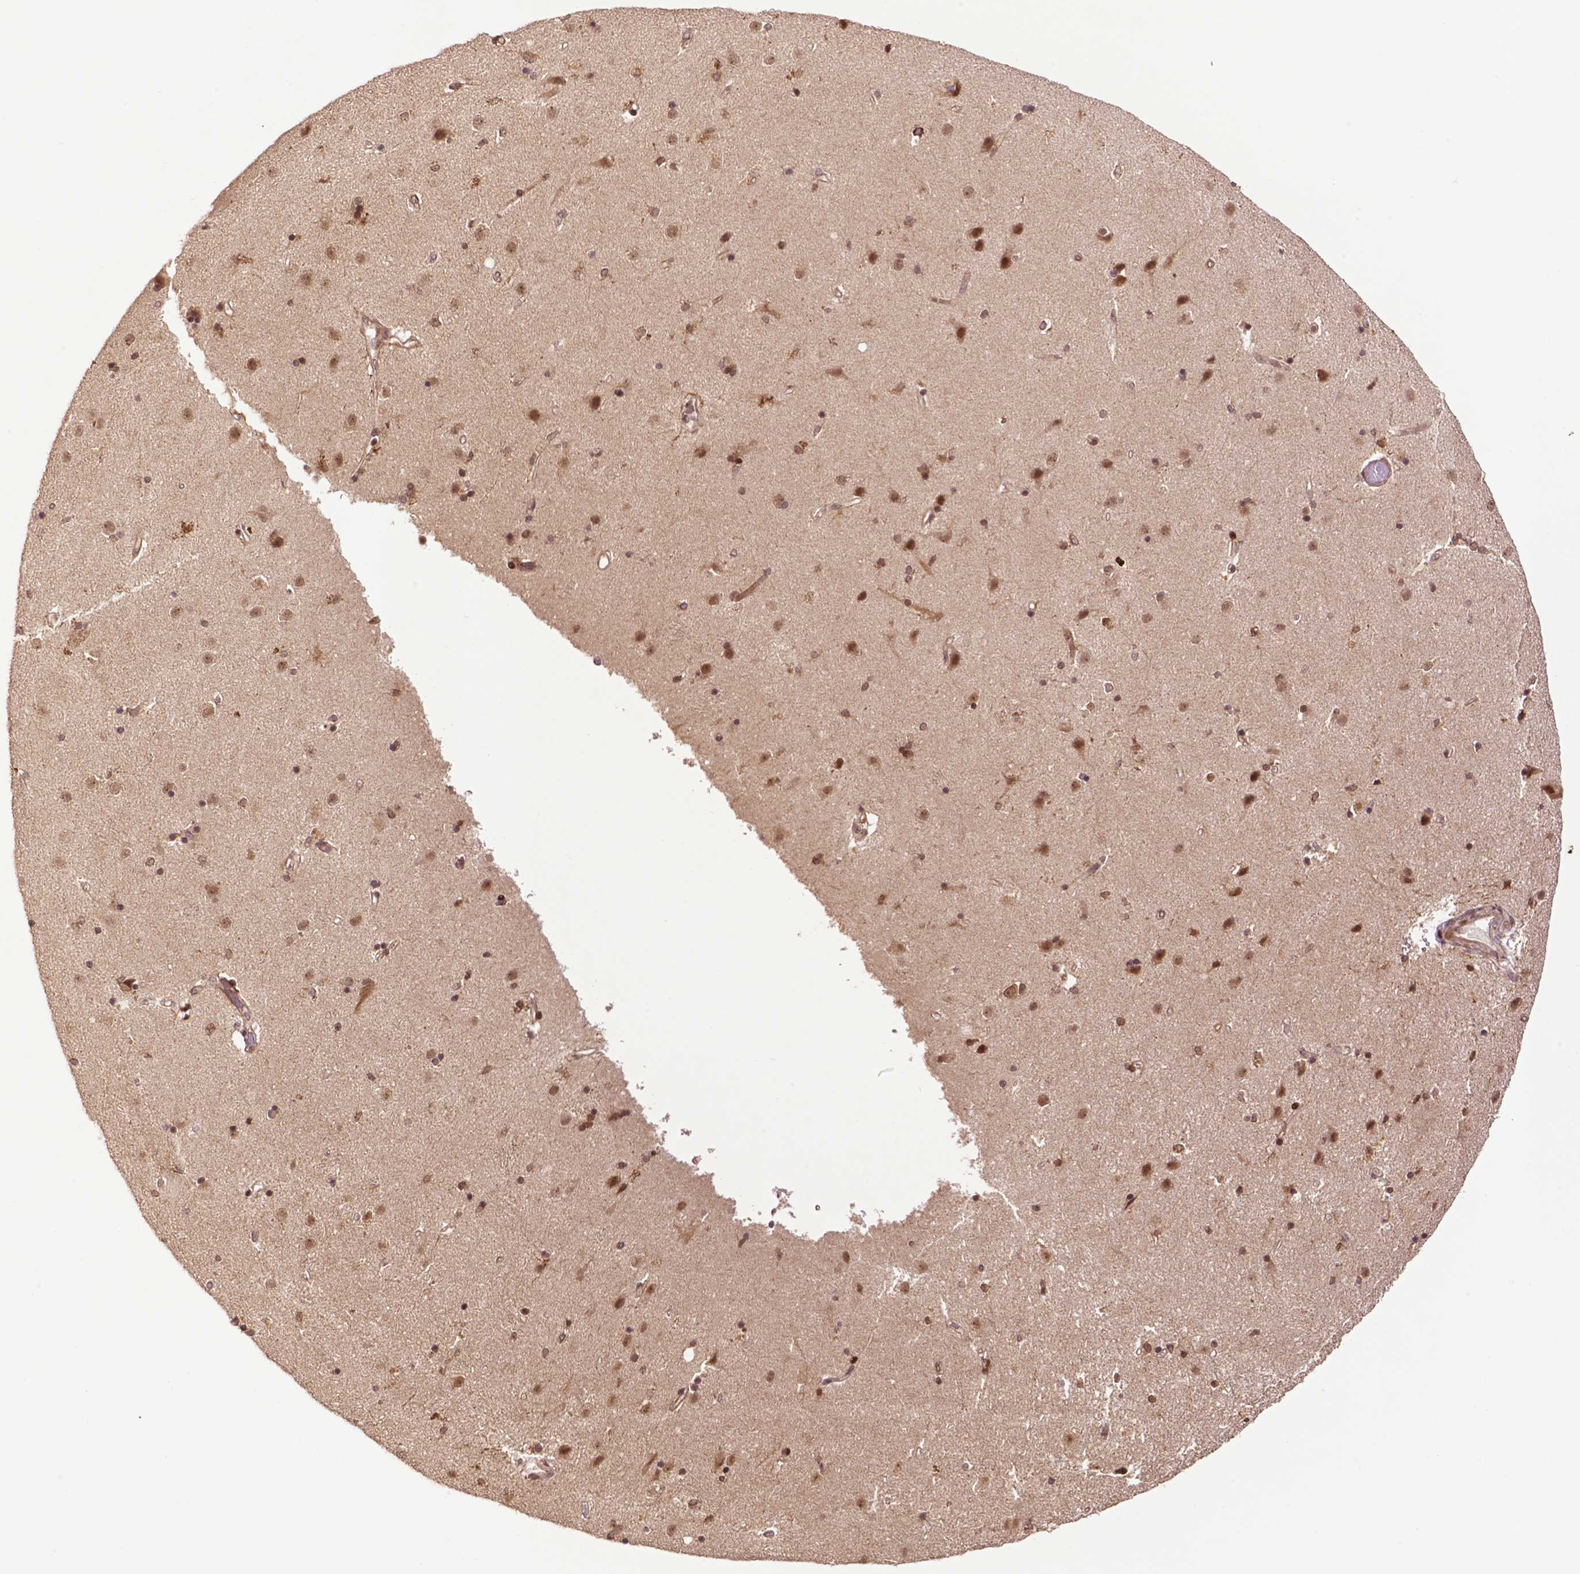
{"staining": {"intensity": "moderate", "quantity": "25%-75%", "location": "cytoplasmic/membranous,nuclear"}, "tissue": "caudate", "cell_type": "Glial cells", "image_type": "normal", "snomed": [{"axis": "morphology", "description": "Normal tissue, NOS"}, {"axis": "topography", "description": "Lateral ventricle wall"}], "caption": "The immunohistochemical stain labels moderate cytoplasmic/membranous,nuclear expression in glial cells of normal caudate. The protein of interest is shown in brown color, while the nuclei are stained blue.", "gene": "TMX2", "patient": {"sex": "female", "age": 71}}